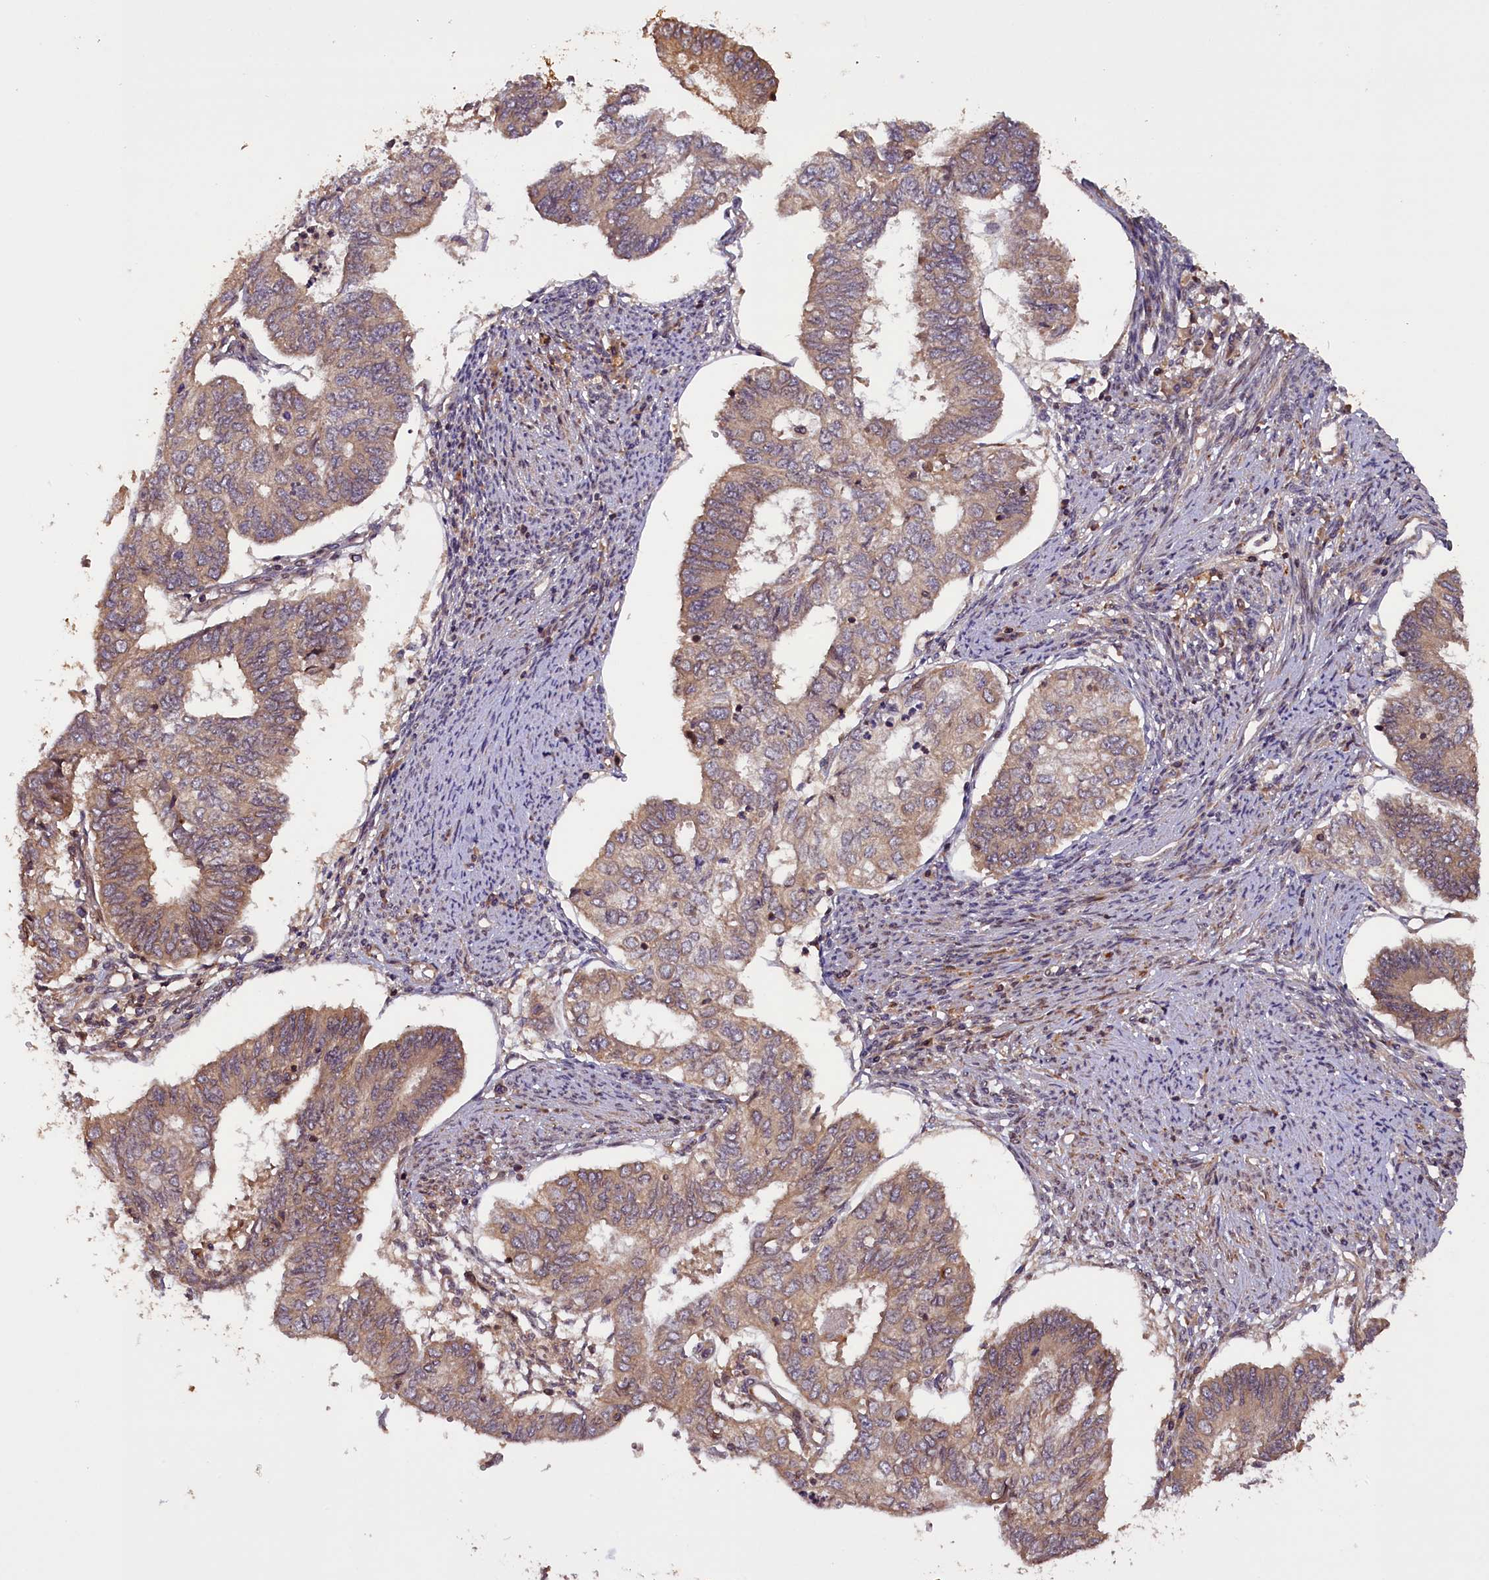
{"staining": {"intensity": "weak", "quantity": ">75%", "location": "cytoplasmic/membranous"}, "tissue": "endometrial cancer", "cell_type": "Tumor cells", "image_type": "cancer", "snomed": [{"axis": "morphology", "description": "Adenocarcinoma, NOS"}, {"axis": "topography", "description": "Endometrium"}], "caption": "High-power microscopy captured an immunohistochemistry image of adenocarcinoma (endometrial), revealing weak cytoplasmic/membranous expression in approximately >75% of tumor cells. (DAB (3,3'-diaminobenzidine) IHC, brown staining for protein, blue staining for nuclei).", "gene": "DNAJB9", "patient": {"sex": "female", "age": 68}}